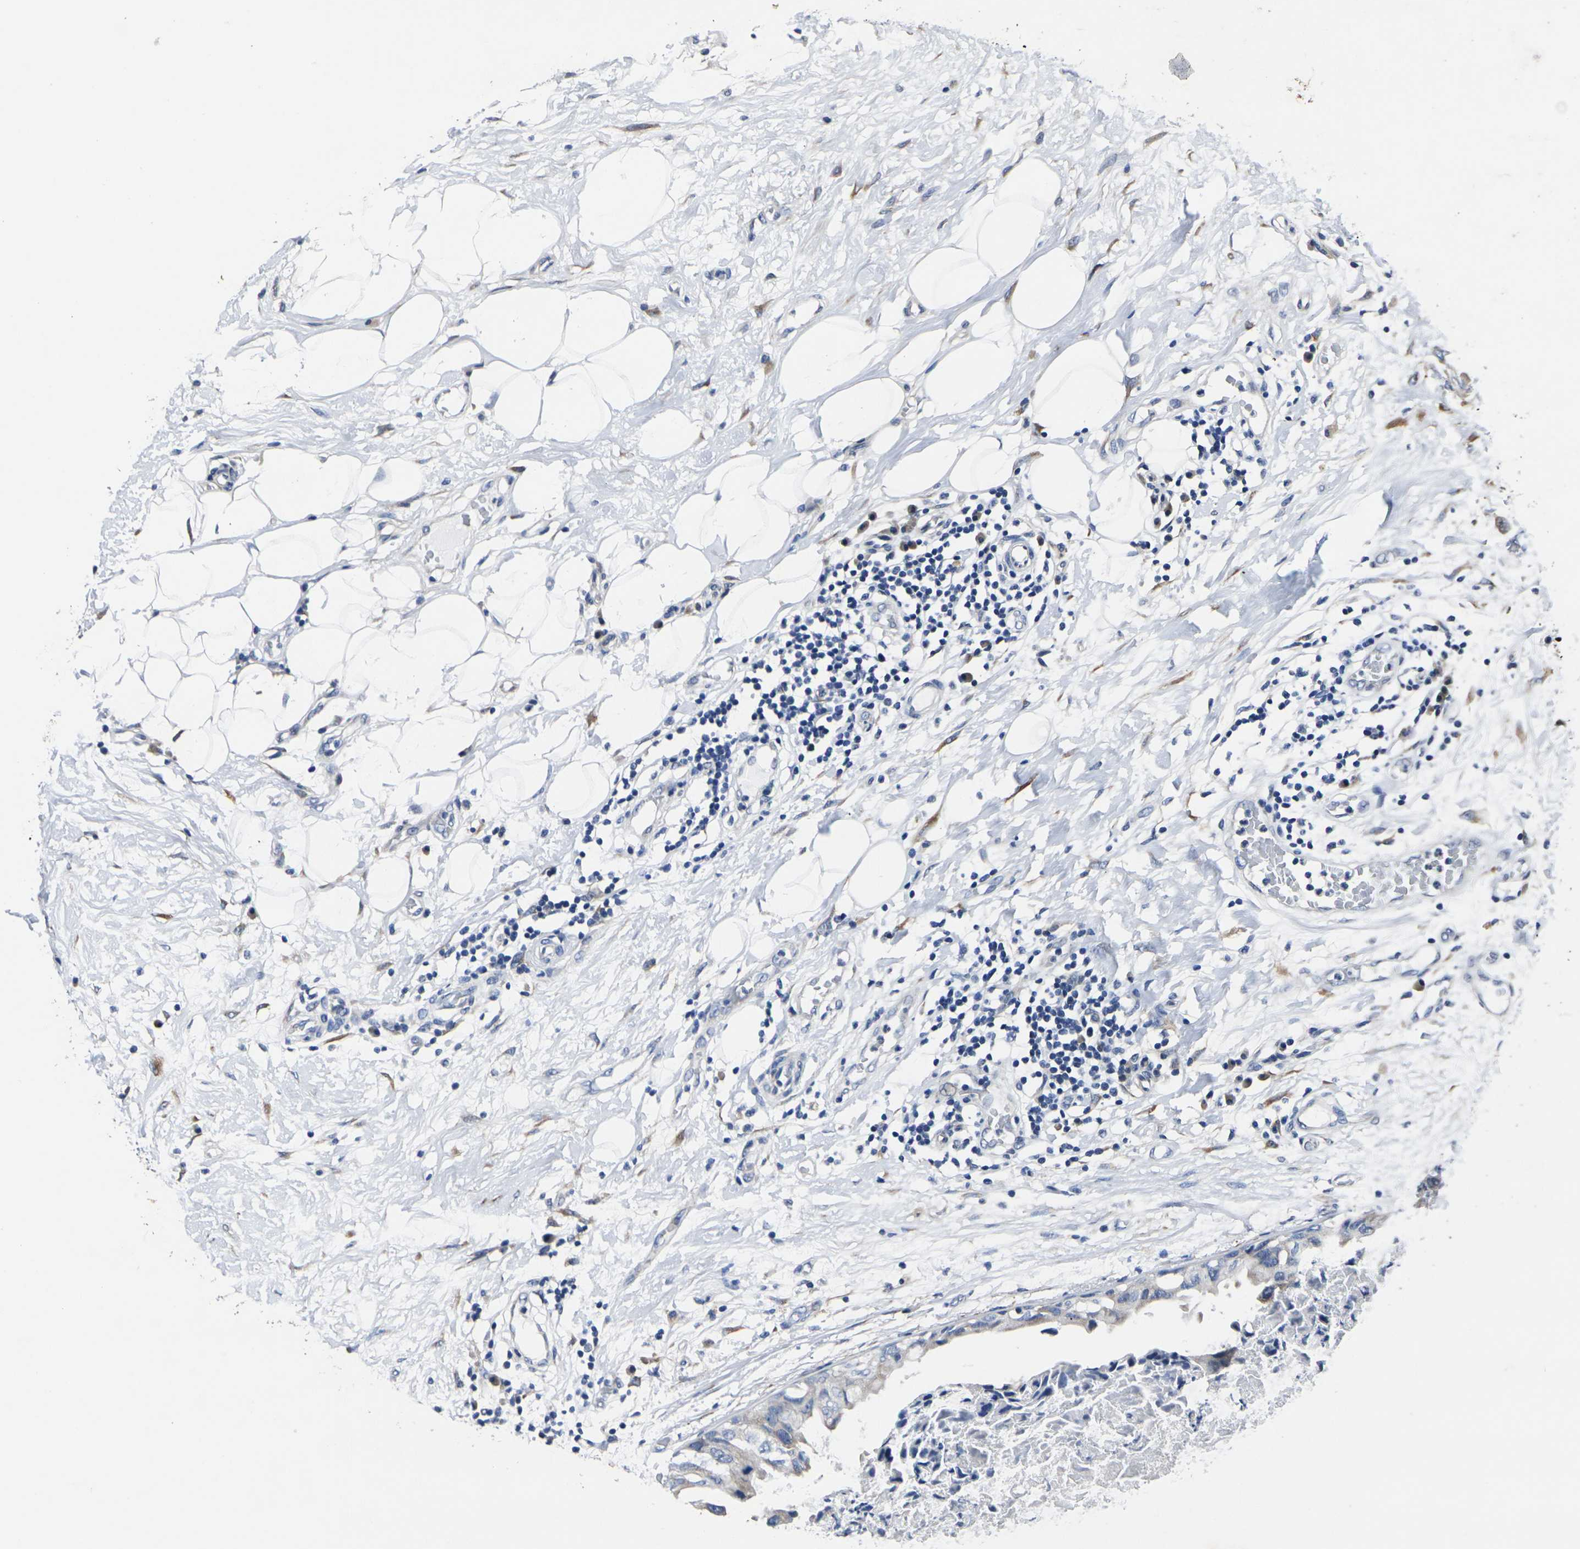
{"staining": {"intensity": "moderate", "quantity": "<25%", "location": "cytoplasmic/membranous"}, "tissue": "breast cancer", "cell_type": "Tumor cells", "image_type": "cancer", "snomed": [{"axis": "morphology", "description": "Duct carcinoma"}, {"axis": "topography", "description": "Breast"}], "caption": "About <25% of tumor cells in human breast cancer (infiltrating ductal carcinoma) show moderate cytoplasmic/membranous protein expression as visualized by brown immunohistochemical staining.", "gene": "CYP2C8", "patient": {"sex": "female", "age": 40}}